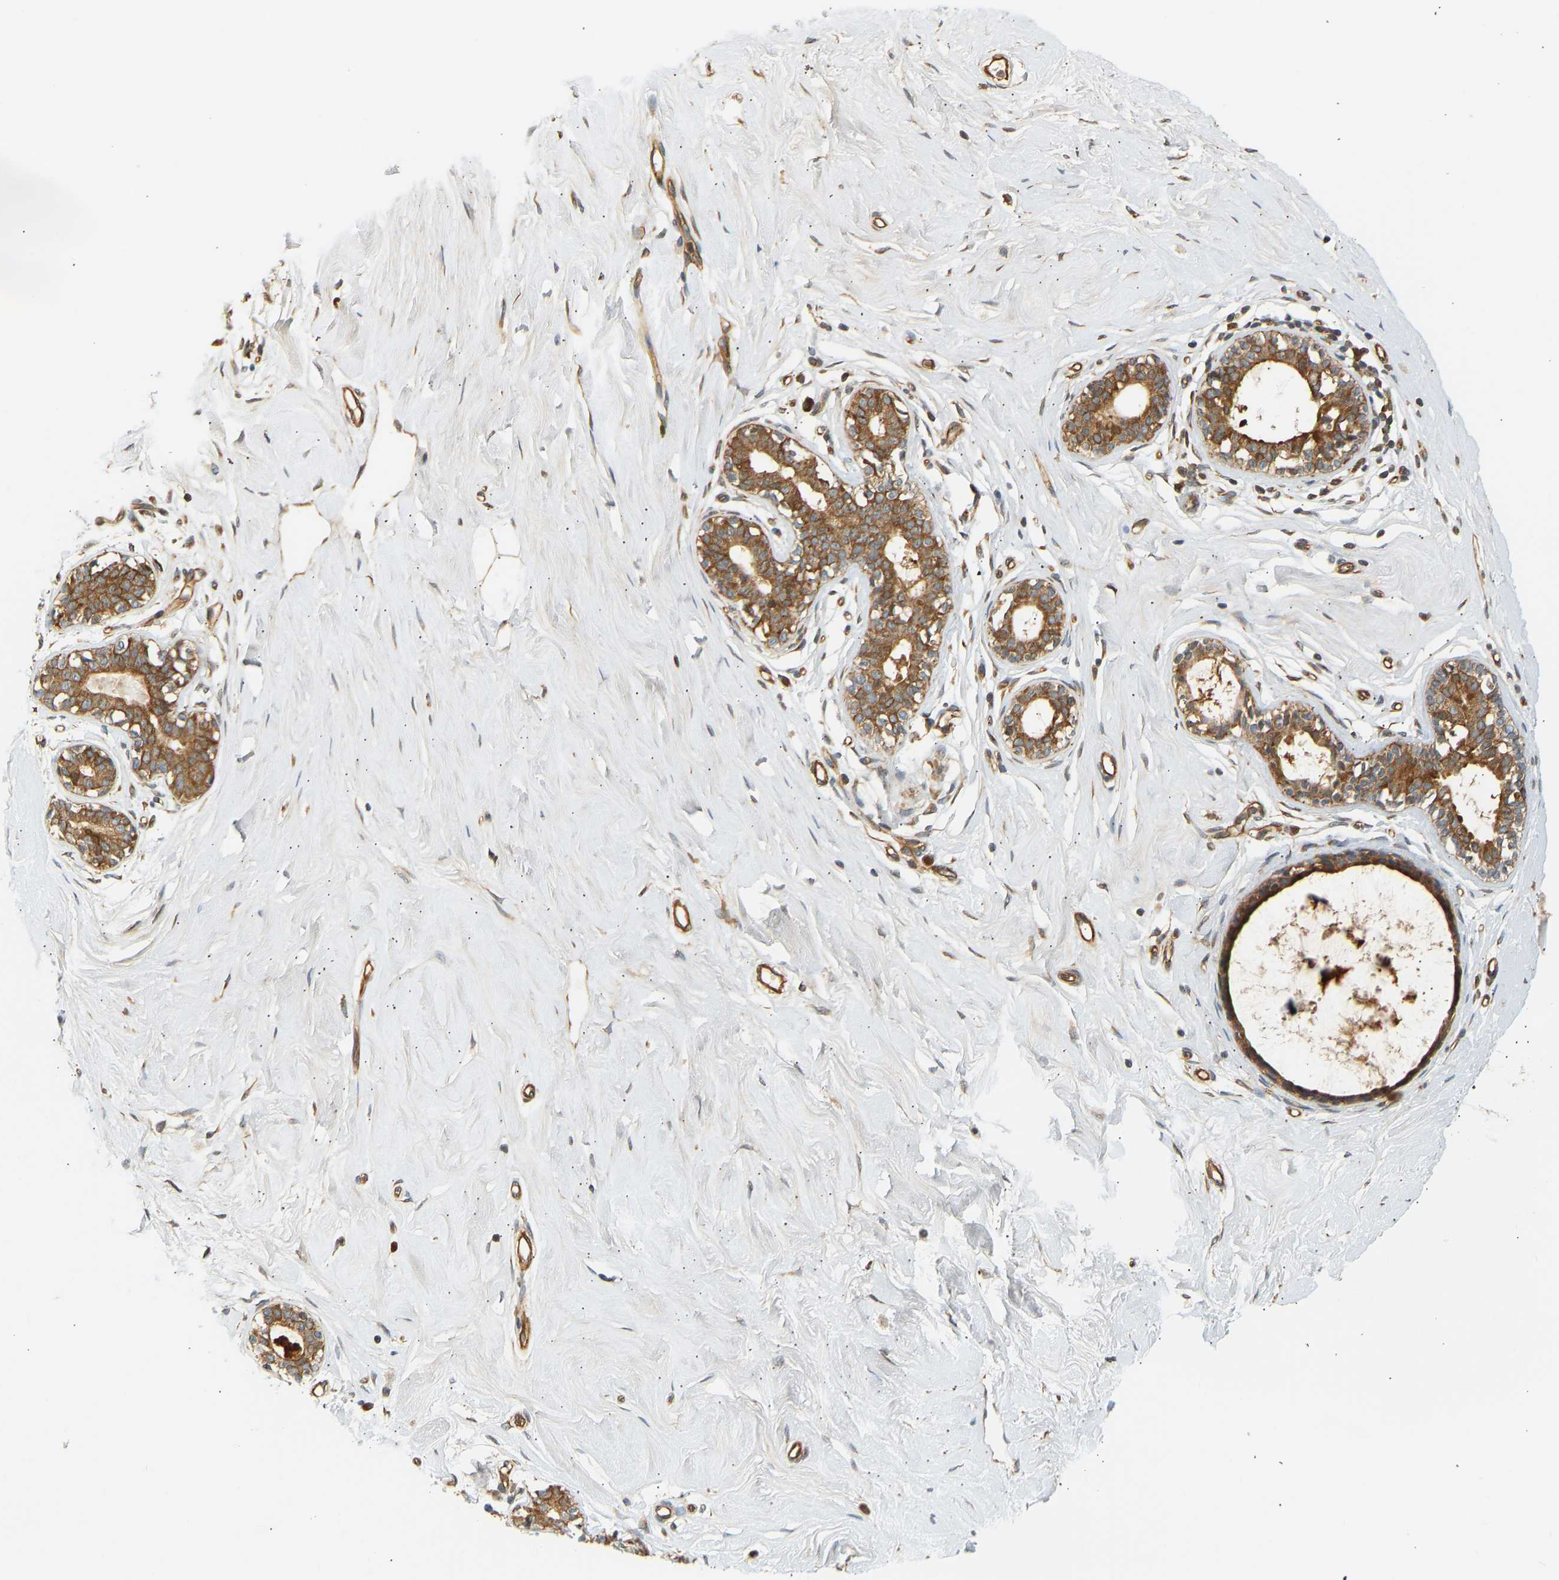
{"staining": {"intensity": "weak", "quantity": "25%-75%", "location": "cytoplasmic/membranous"}, "tissue": "breast", "cell_type": "Adipocytes", "image_type": "normal", "snomed": [{"axis": "morphology", "description": "Normal tissue, NOS"}, {"axis": "topography", "description": "Breast"}], "caption": "Immunohistochemical staining of unremarkable breast displays weak cytoplasmic/membranous protein expression in approximately 25%-75% of adipocytes.", "gene": "CEP57", "patient": {"sex": "female", "age": 23}}